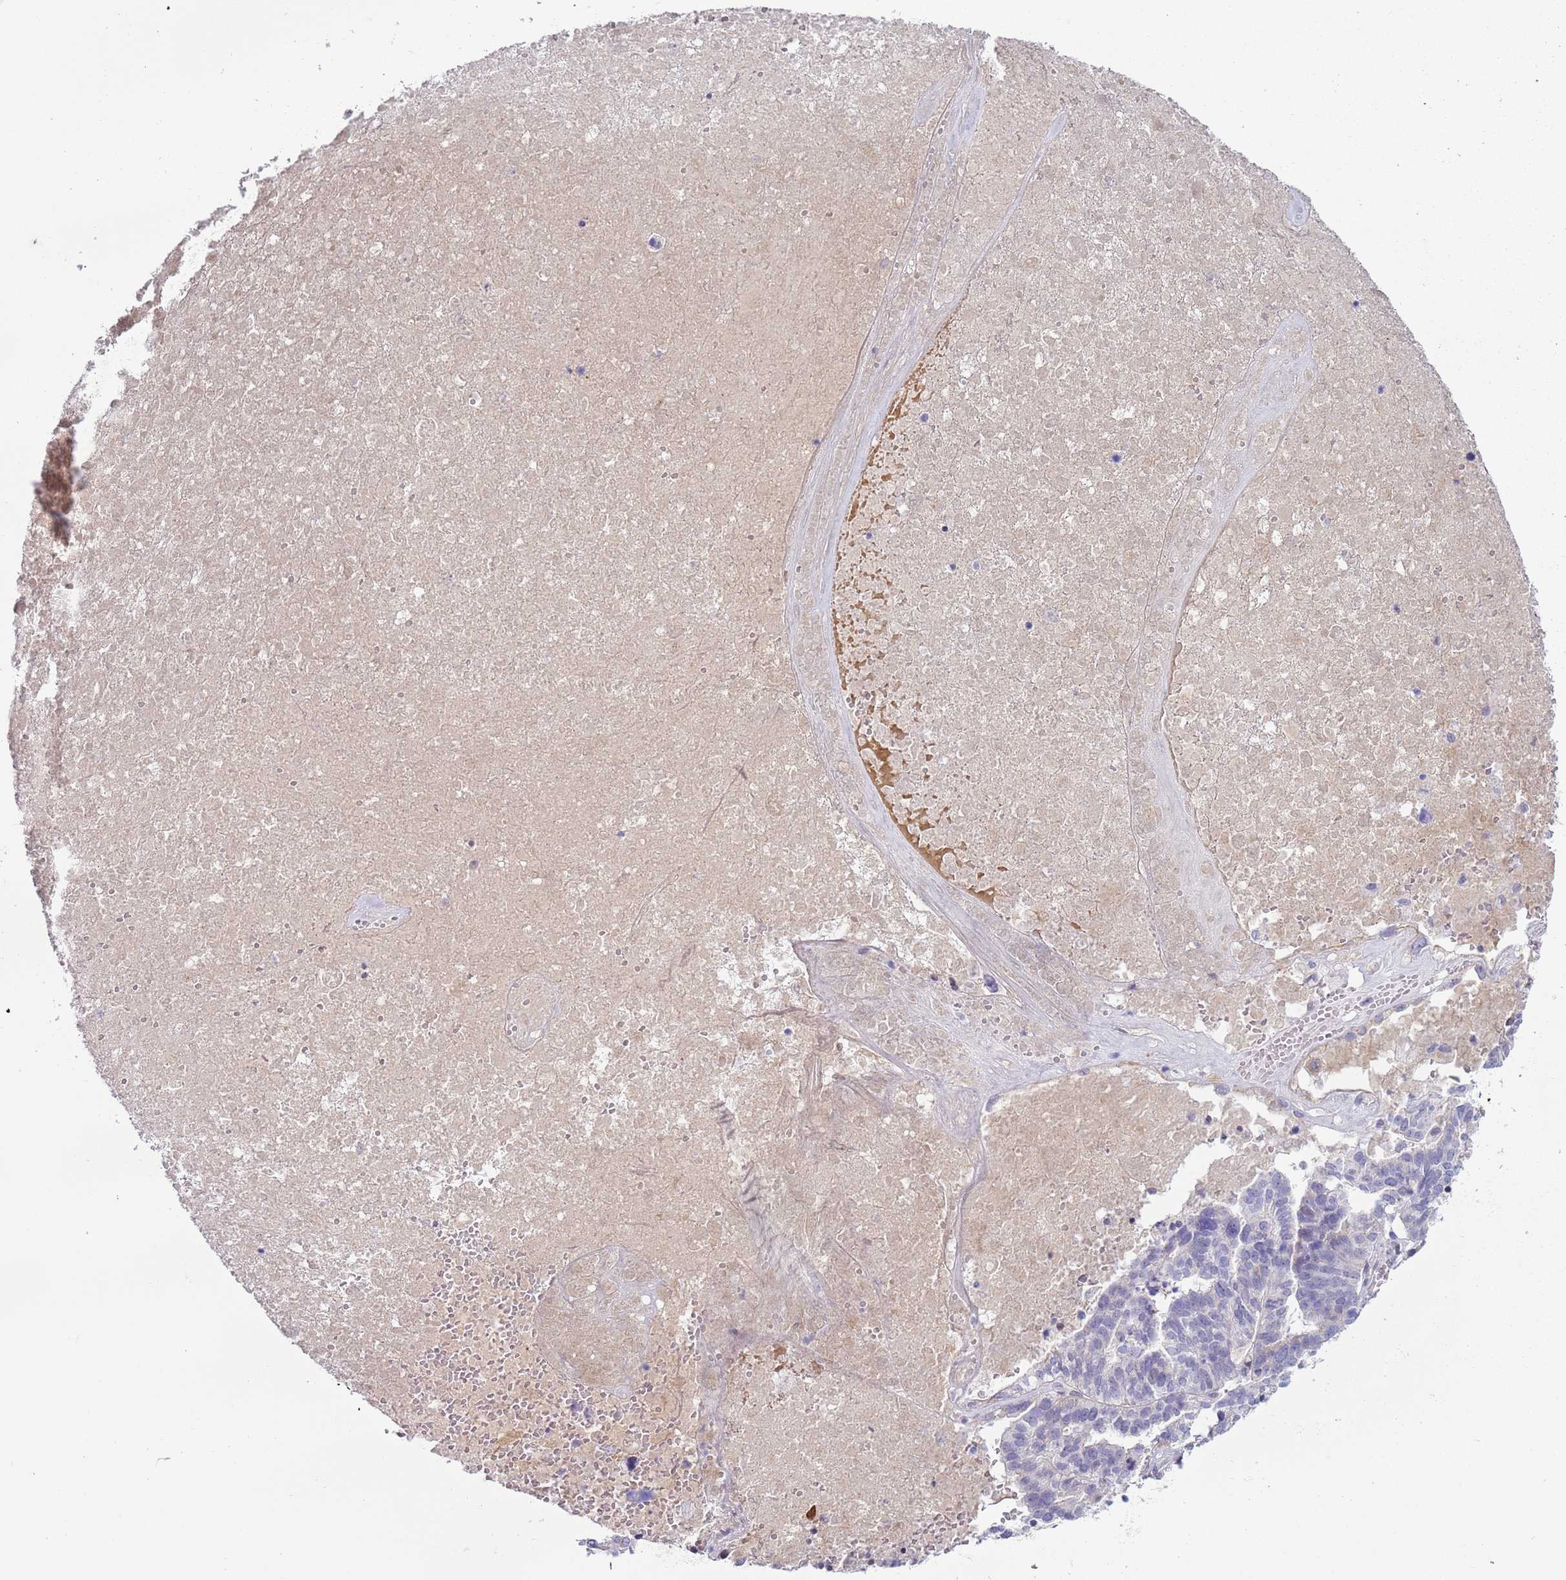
{"staining": {"intensity": "negative", "quantity": "none", "location": "none"}, "tissue": "ovarian cancer", "cell_type": "Tumor cells", "image_type": "cancer", "snomed": [{"axis": "morphology", "description": "Cystadenocarcinoma, serous, NOS"}, {"axis": "topography", "description": "Ovary"}], "caption": "Immunohistochemical staining of human ovarian serous cystadenocarcinoma reveals no significant staining in tumor cells.", "gene": "NPAP1", "patient": {"sex": "female", "age": 59}}